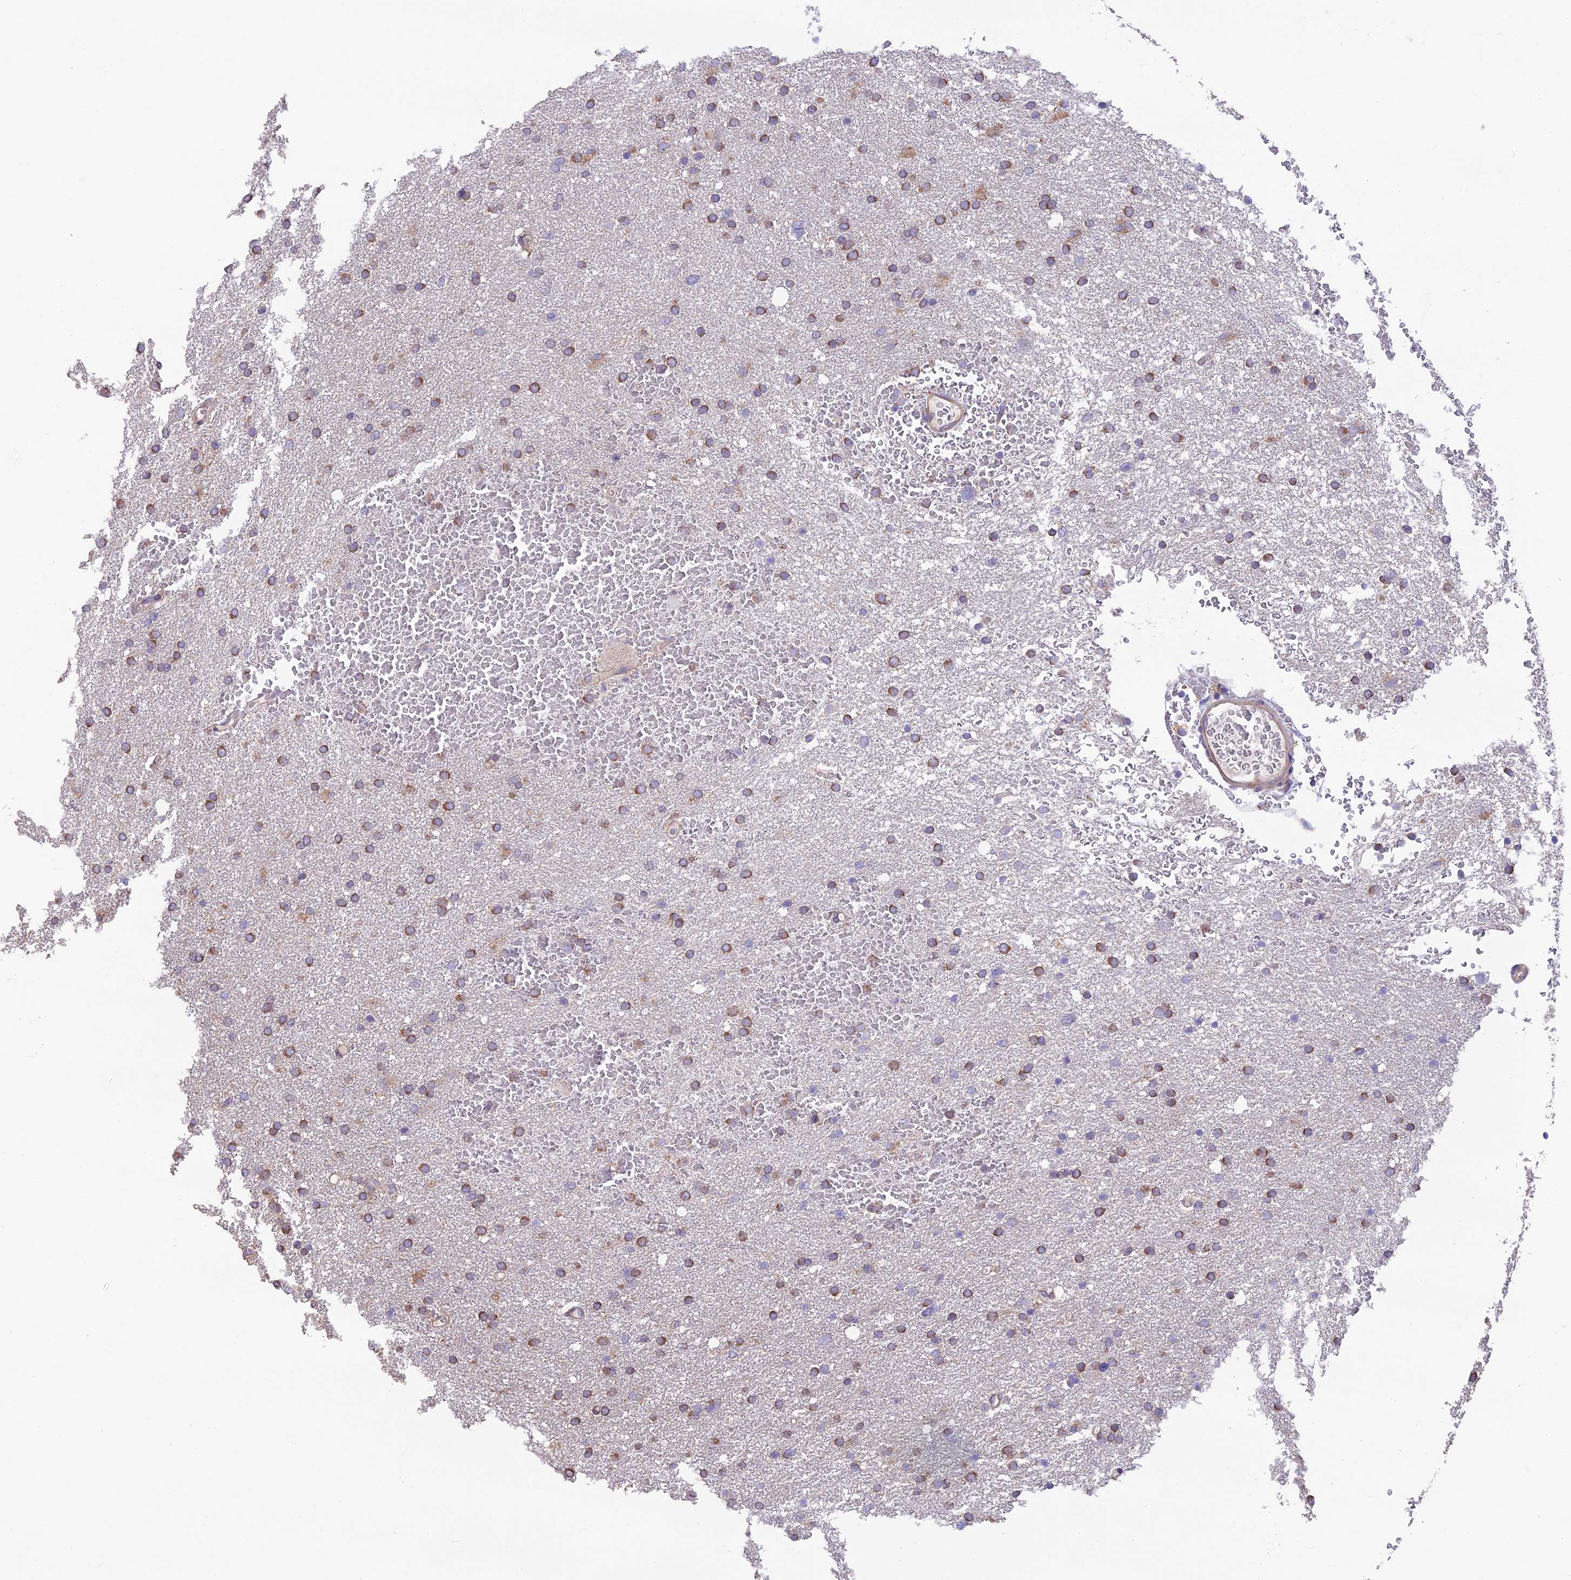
{"staining": {"intensity": "moderate", "quantity": ">75%", "location": "cytoplasmic/membranous"}, "tissue": "glioma", "cell_type": "Tumor cells", "image_type": "cancer", "snomed": [{"axis": "morphology", "description": "Glioma, malignant, High grade"}, {"axis": "topography", "description": "Cerebral cortex"}], "caption": "Human high-grade glioma (malignant) stained with a brown dye demonstrates moderate cytoplasmic/membranous positive staining in approximately >75% of tumor cells.", "gene": "BLOC1S4", "patient": {"sex": "female", "age": 36}}